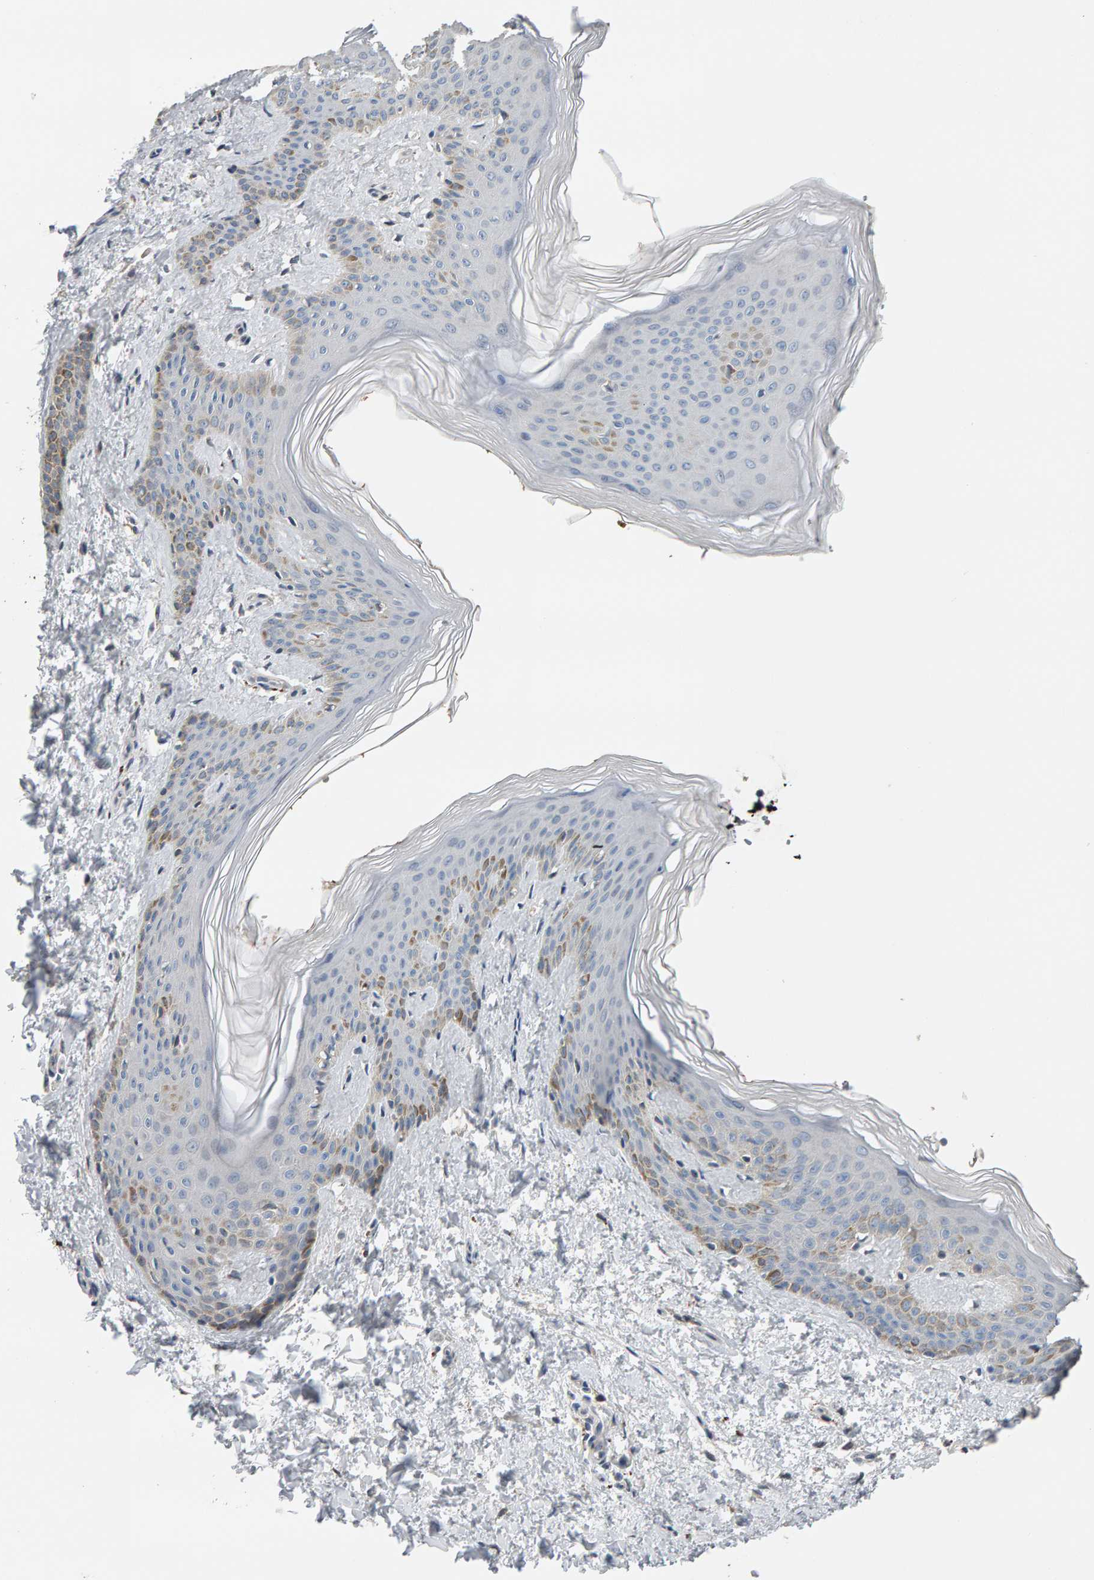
{"staining": {"intensity": "negative", "quantity": "none", "location": "none"}, "tissue": "skin", "cell_type": "Fibroblasts", "image_type": "normal", "snomed": [{"axis": "morphology", "description": "Normal tissue, NOS"}, {"axis": "morphology", "description": "Neoplasm, benign, NOS"}, {"axis": "topography", "description": "Skin"}, {"axis": "topography", "description": "Soft tissue"}], "caption": "Skin was stained to show a protein in brown. There is no significant expression in fibroblasts. (IHC, brightfield microscopy, high magnification).", "gene": "IPPK", "patient": {"sex": "male", "age": 26}}